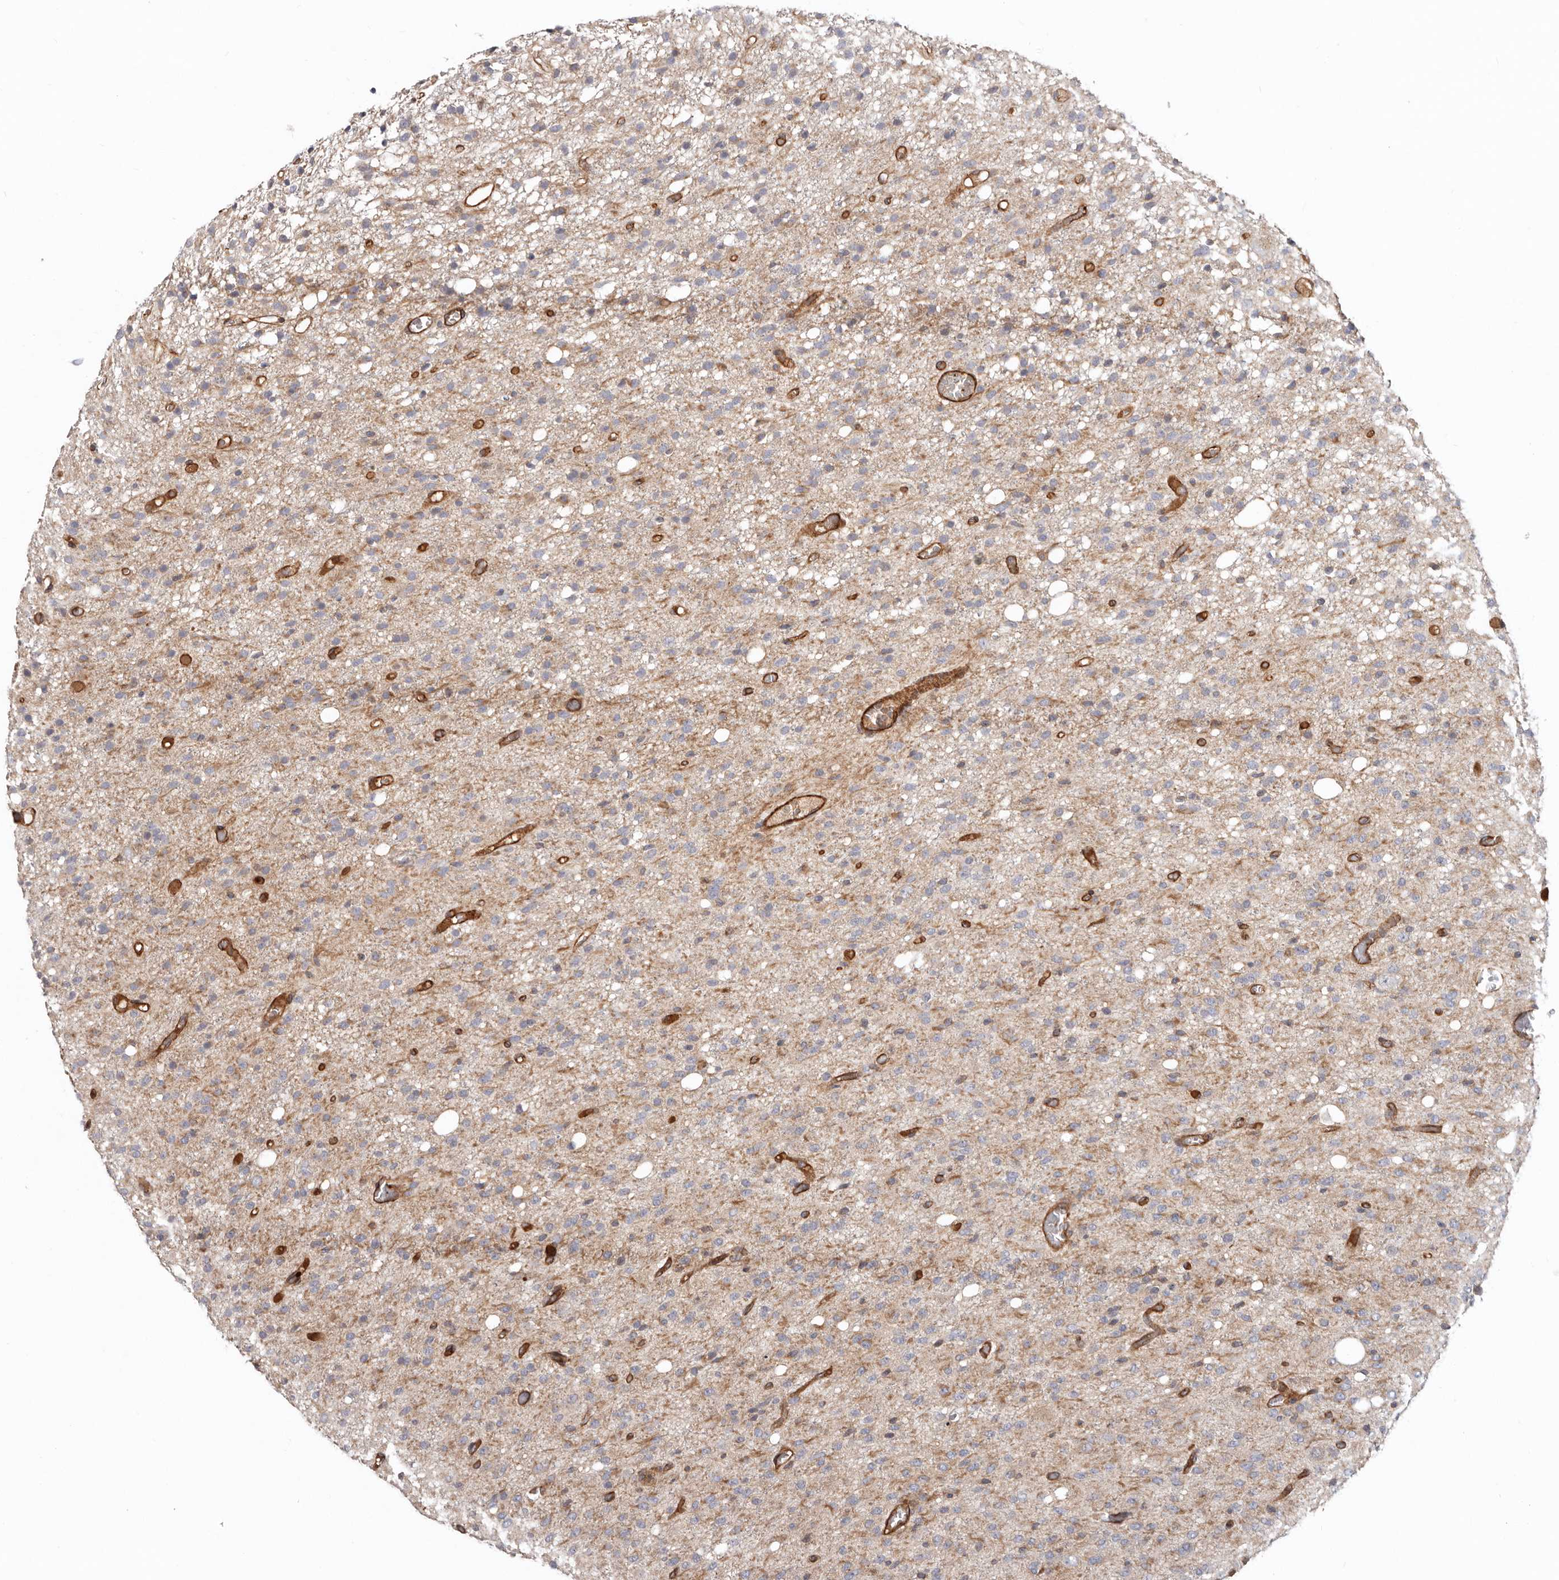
{"staining": {"intensity": "weak", "quantity": ">75%", "location": "cytoplasmic/membranous"}, "tissue": "glioma", "cell_type": "Tumor cells", "image_type": "cancer", "snomed": [{"axis": "morphology", "description": "Glioma, malignant, High grade"}, {"axis": "topography", "description": "Brain"}], "caption": "High-grade glioma (malignant) was stained to show a protein in brown. There is low levels of weak cytoplasmic/membranous positivity in about >75% of tumor cells.", "gene": "TMC7", "patient": {"sex": "female", "age": 59}}